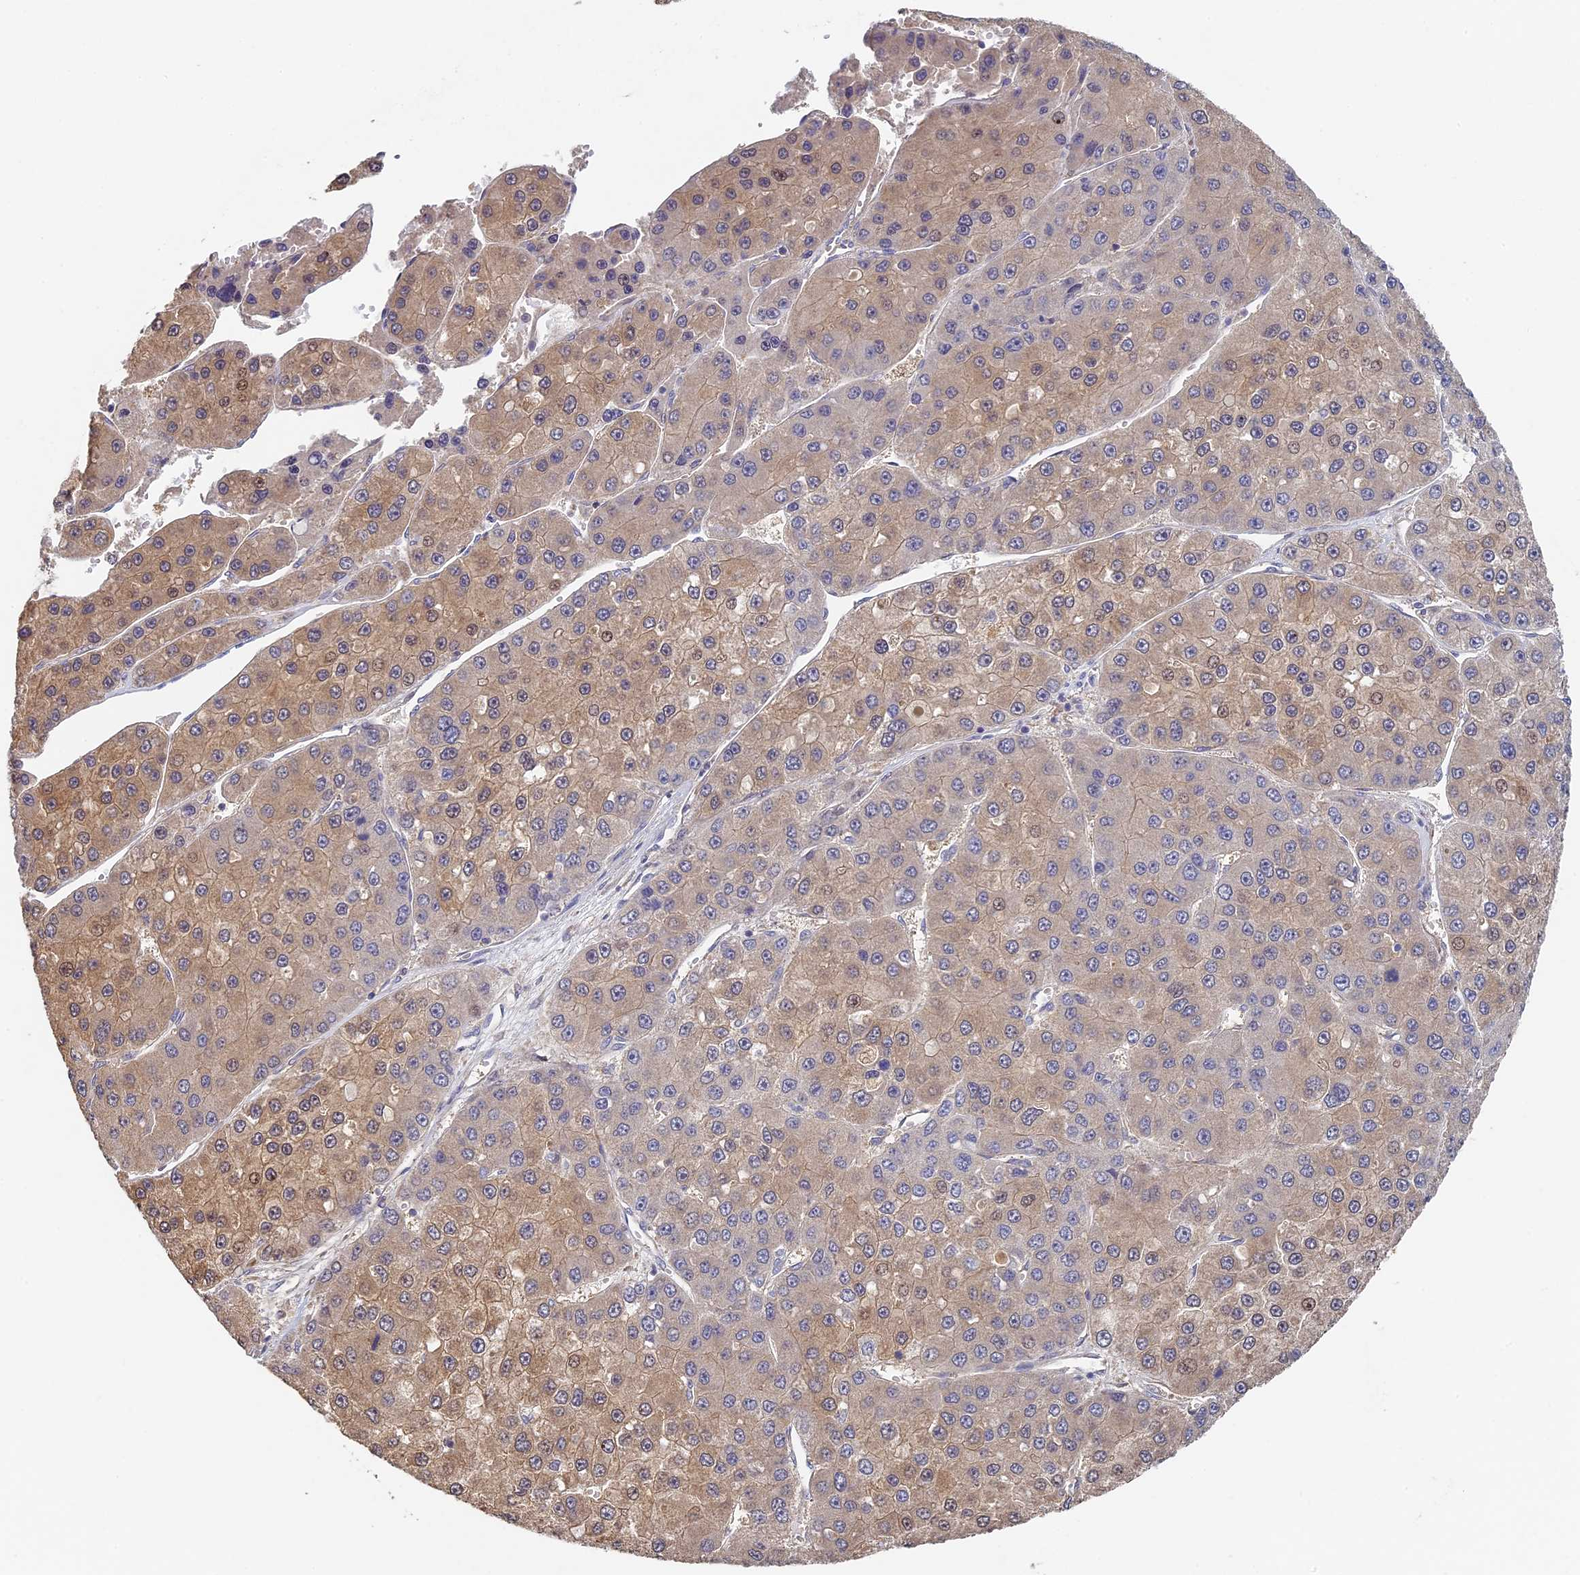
{"staining": {"intensity": "moderate", "quantity": "25%-75%", "location": "cytoplasmic/membranous"}, "tissue": "liver cancer", "cell_type": "Tumor cells", "image_type": "cancer", "snomed": [{"axis": "morphology", "description": "Carcinoma, Hepatocellular, NOS"}, {"axis": "topography", "description": "Liver"}], "caption": "Immunohistochemistry of liver cancer (hepatocellular carcinoma) displays medium levels of moderate cytoplasmic/membranous expression in approximately 25%-75% of tumor cells. (IHC, brightfield microscopy, high magnification).", "gene": "DIXDC1", "patient": {"sex": "female", "age": 73}}